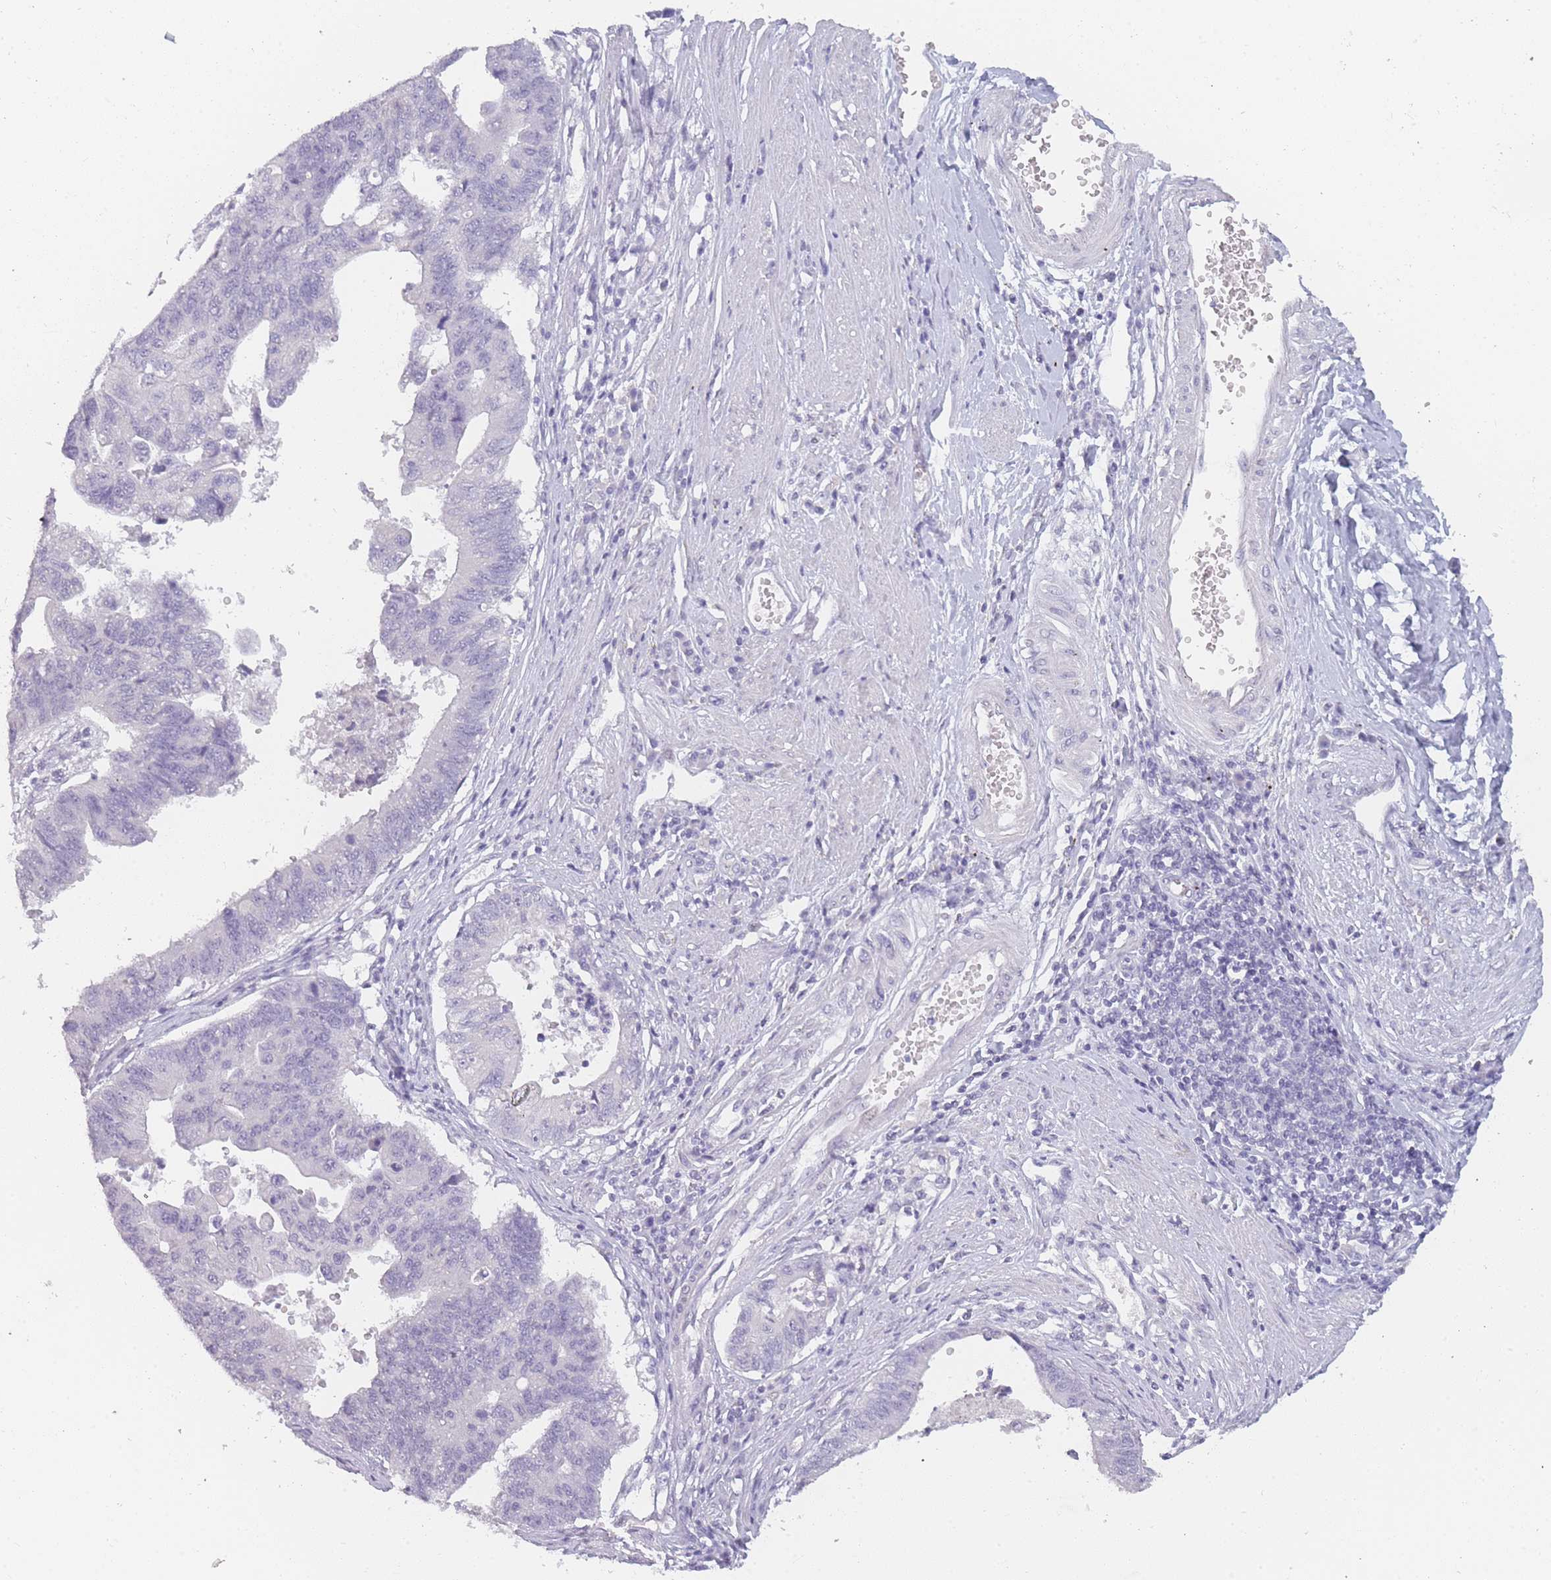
{"staining": {"intensity": "negative", "quantity": "none", "location": "none"}, "tissue": "stomach cancer", "cell_type": "Tumor cells", "image_type": "cancer", "snomed": [{"axis": "morphology", "description": "Adenocarcinoma, NOS"}, {"axis": "topography", "description": "Stomach"}], "caption": "This photomicrograph is of stomach cancer (adenocarcinoma) stained with IHC to label a protein in brown with the nuclei are counter-stained blue. There is no positivity in tumor cells. (DAB immunohistochemistry visualized using brightfield microscopy, high magnification).", "gene": "INS", "patient": {"sex": "male", "age": 59}}